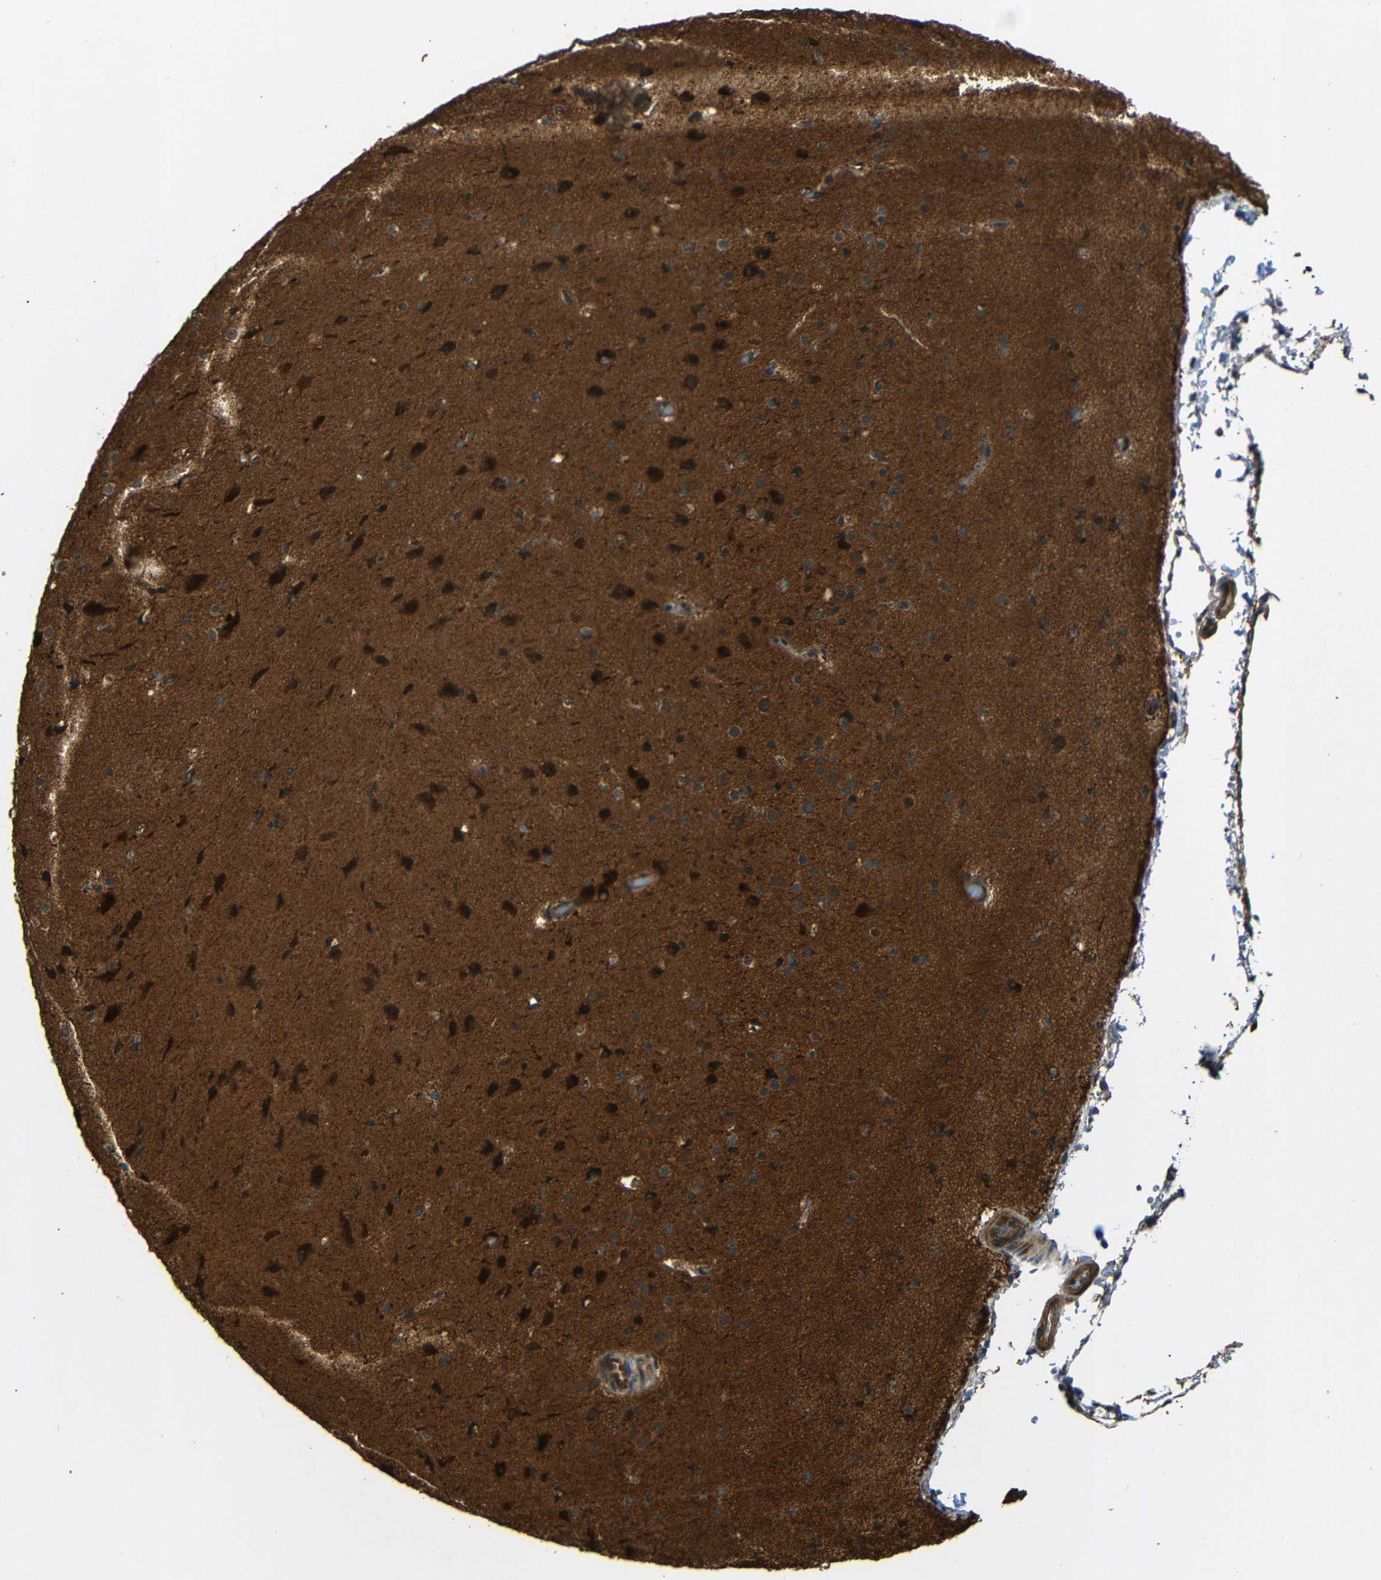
{"staining": {"intensity": "moderate", "quantity": "25%-75%", "location": "cytoplasmic/membranous"}, "tissue": "cerebral cortex", "cell_type": "Endothelial cells", "image_type": "normal", "snomed": [{"axis": "morphology", "description": "Normal tissue, NOS"}, {"axis": "morphology", "description": "Developmental malformation"}, {"axis": "topography", "description": "Cerebral cortex"}], "caption": "An immunohistochemistry histopathology image of unremarkable tissue is shown. Protein staining in brown highlights moderate cytoplasmic/membranous positivity in cerebral cortex within endothelial cells. Nuclei are stained in blue.", "gene": "KANK4", "patient": {"sex": "female", "age": 30}}